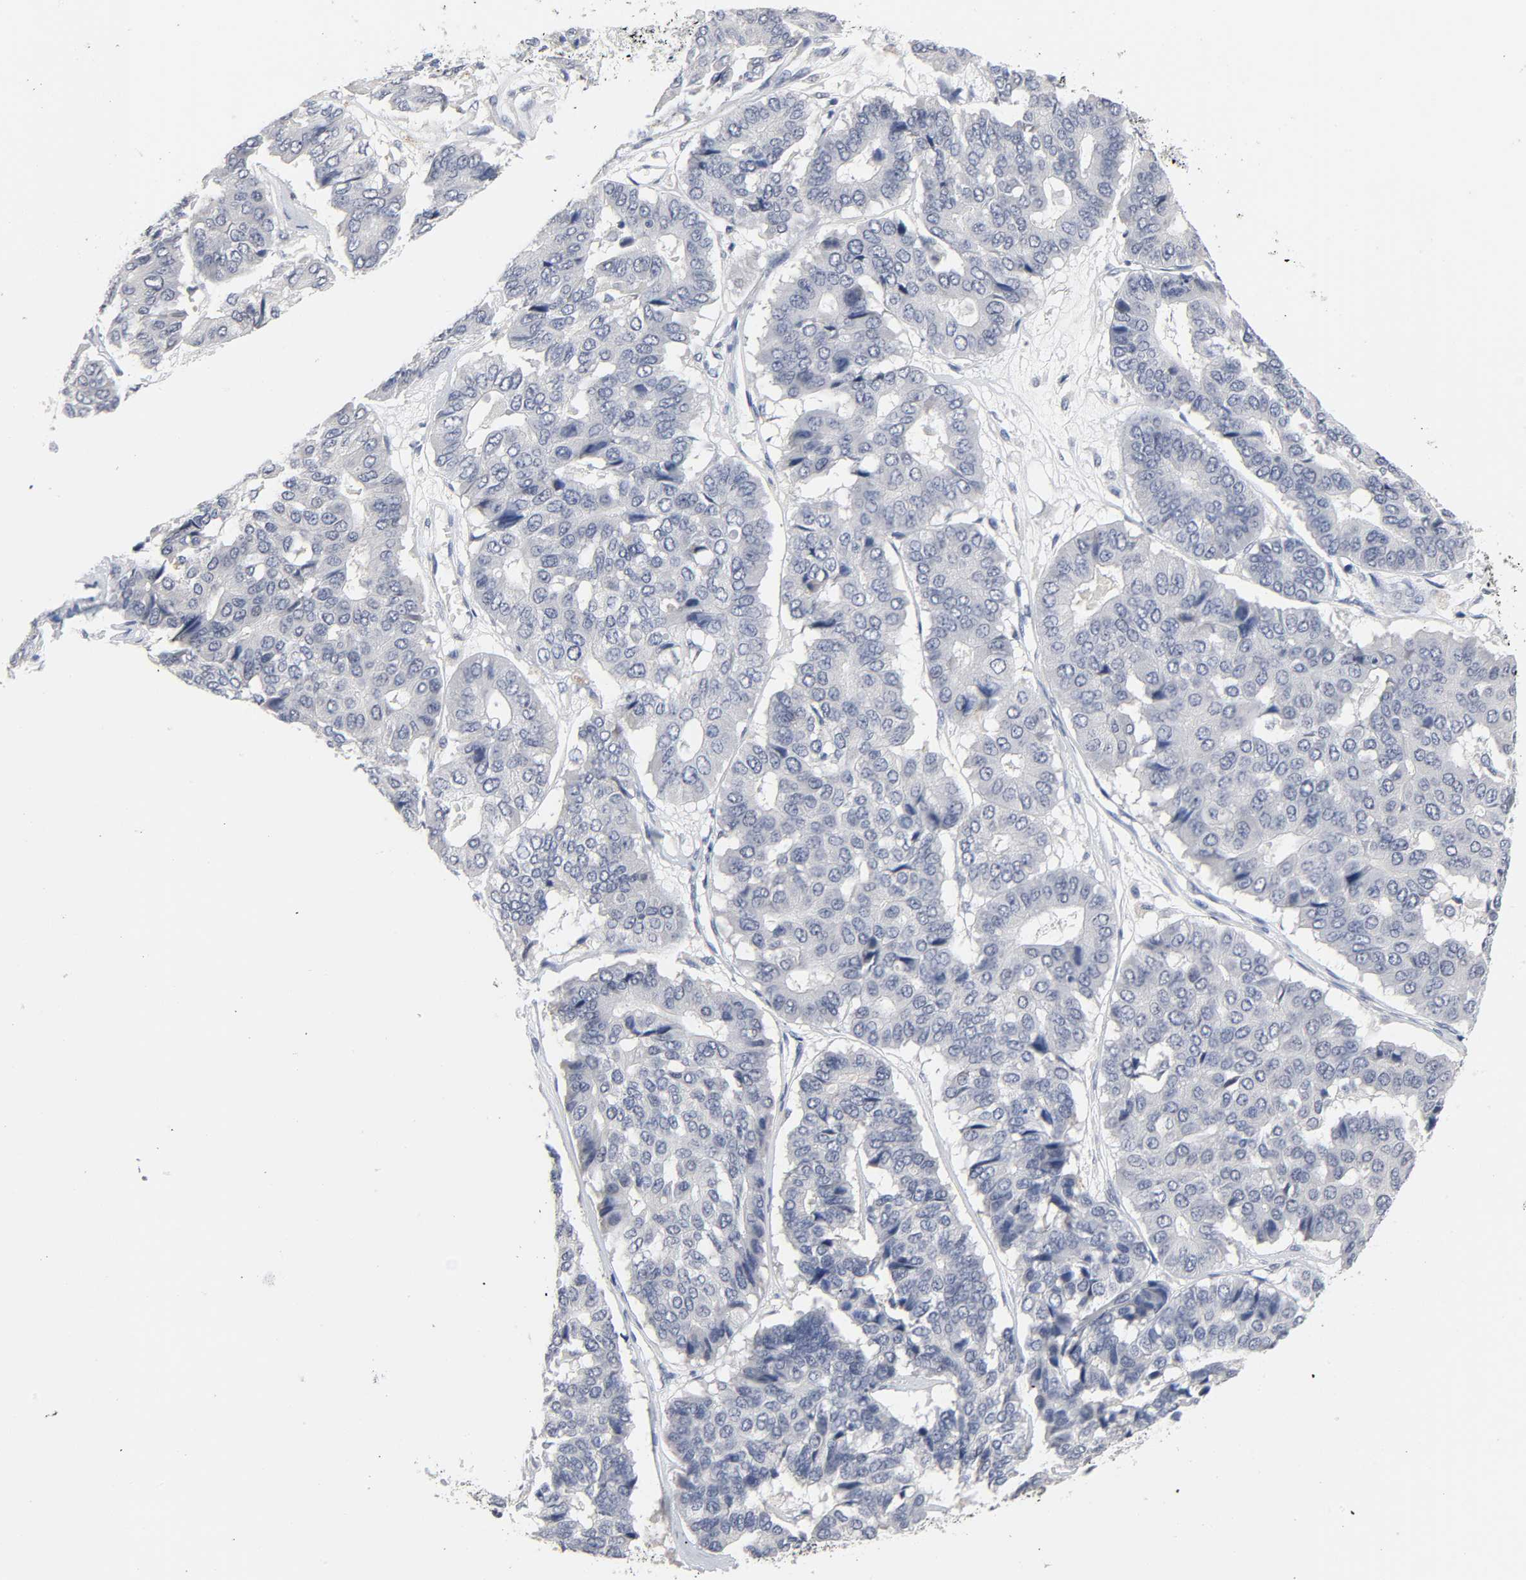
{"staining": {"intensity": "negative", "quantity": "none", "location": "none"}, "tissue": "pancreatic cancer", "cell_type": "Tumor cells", "image_type": "cancer", "snomed": [{"axis": "morphology", "description": "Adenocarcinoma, NOS"}, {"axis": "topography", "description": "Pancreas"}], "caption": "Image shows no protein expression in tumor cells of pancreatic cancer tissue.", "gene": "SALL2", "patient": {"sex": "male", "age": 50}}